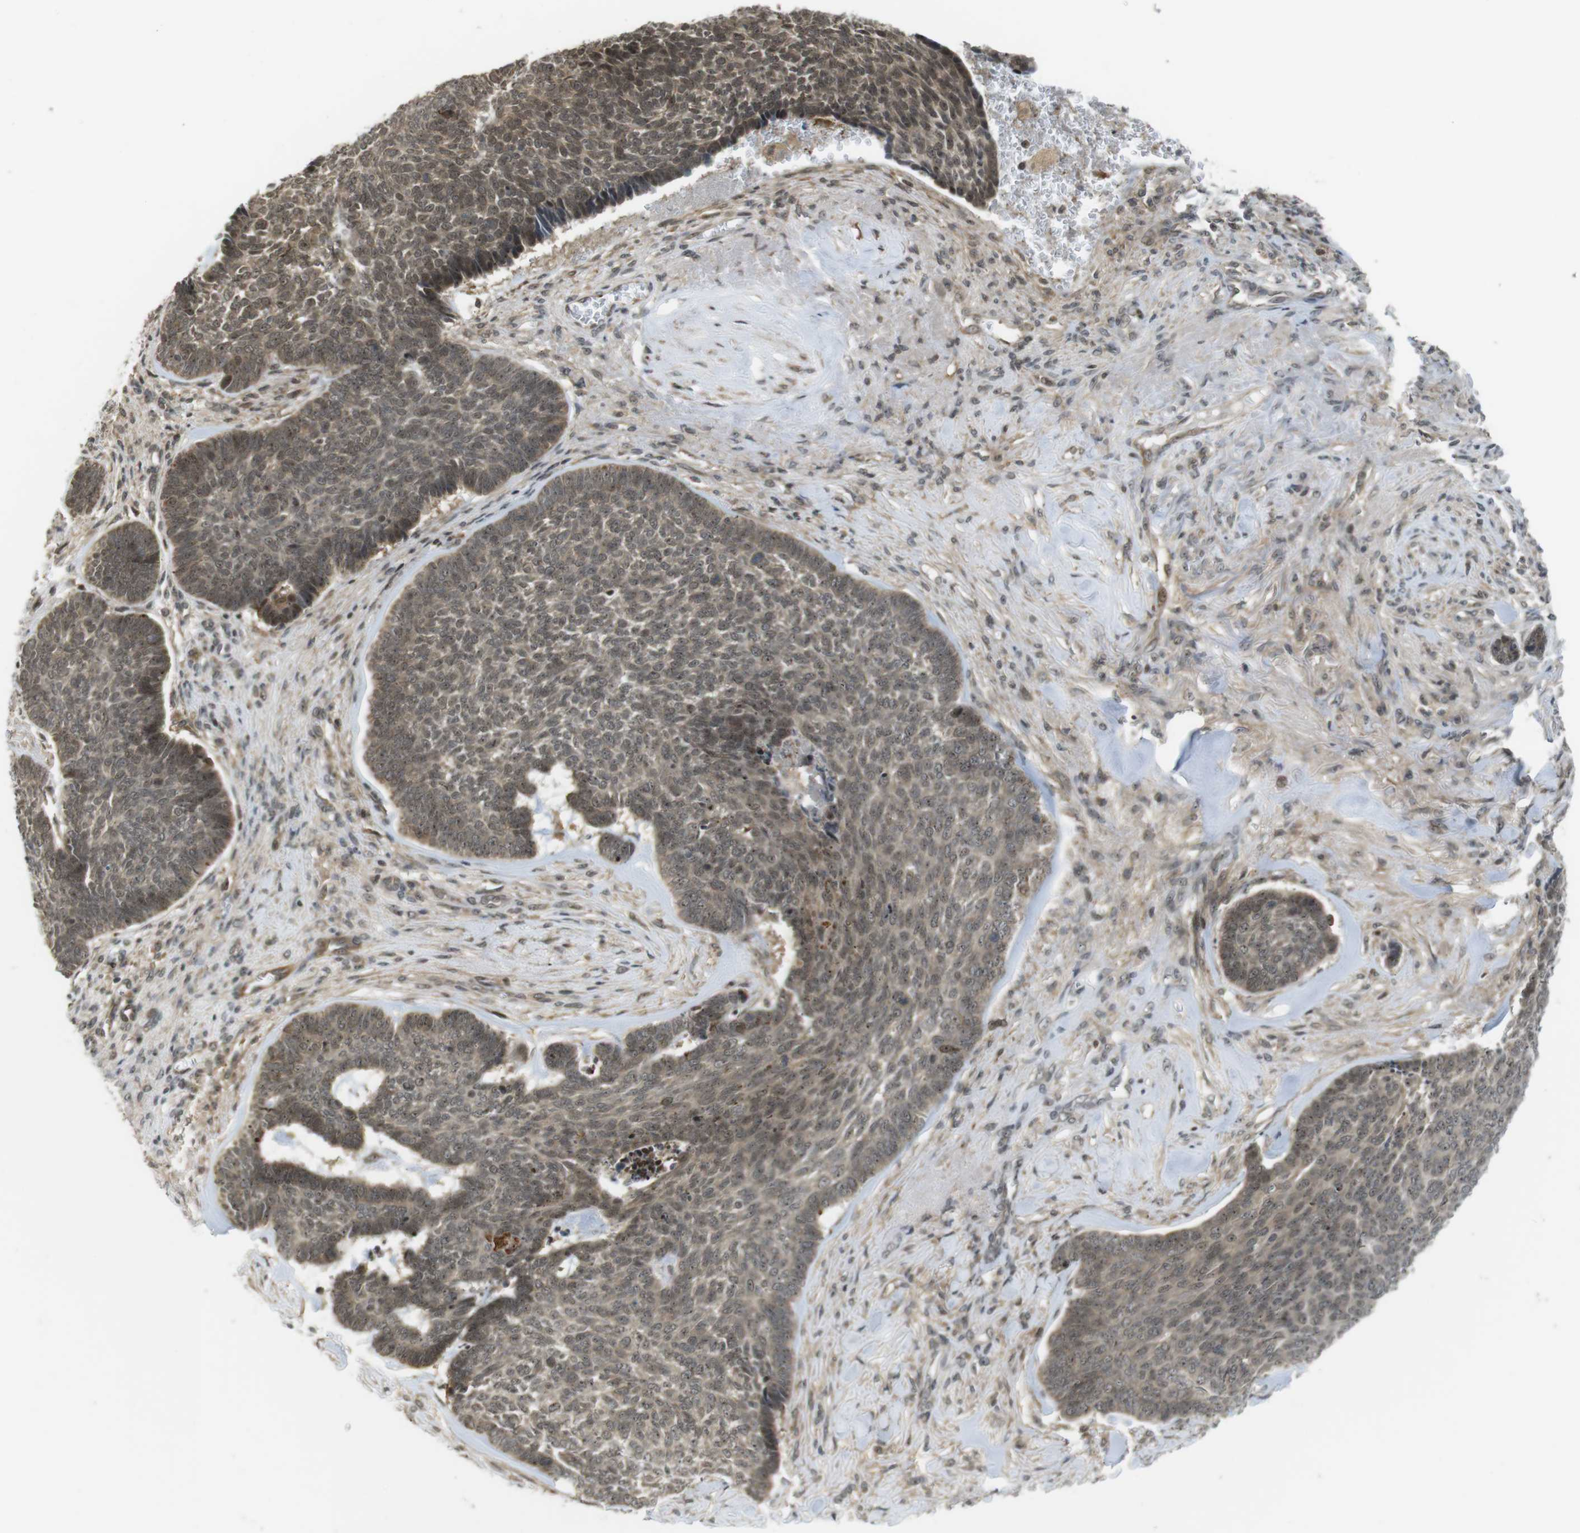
{"staining": {"intensity": "moderate", "quantity": ">75%", "location": "cytoplasmic/membranous,nuclear"}, "tissue": "skin cancer", "cell_type": "Tumor cells", "image_type": "cancer", "snomed": [{"axis": "morphology", "description": "Basal cell carcinoma"}, {"axis": "topography", "description": "Skin"}], "caption": "Tumor cells exhibit medium levels of moderate cytoplasmic/membranous and nuclear positivity in about >75% of cells in skin cancer (basal cell carcinoma).", "gene": "CC2D1A", "patient": {"sex": "male", "age": 84}}